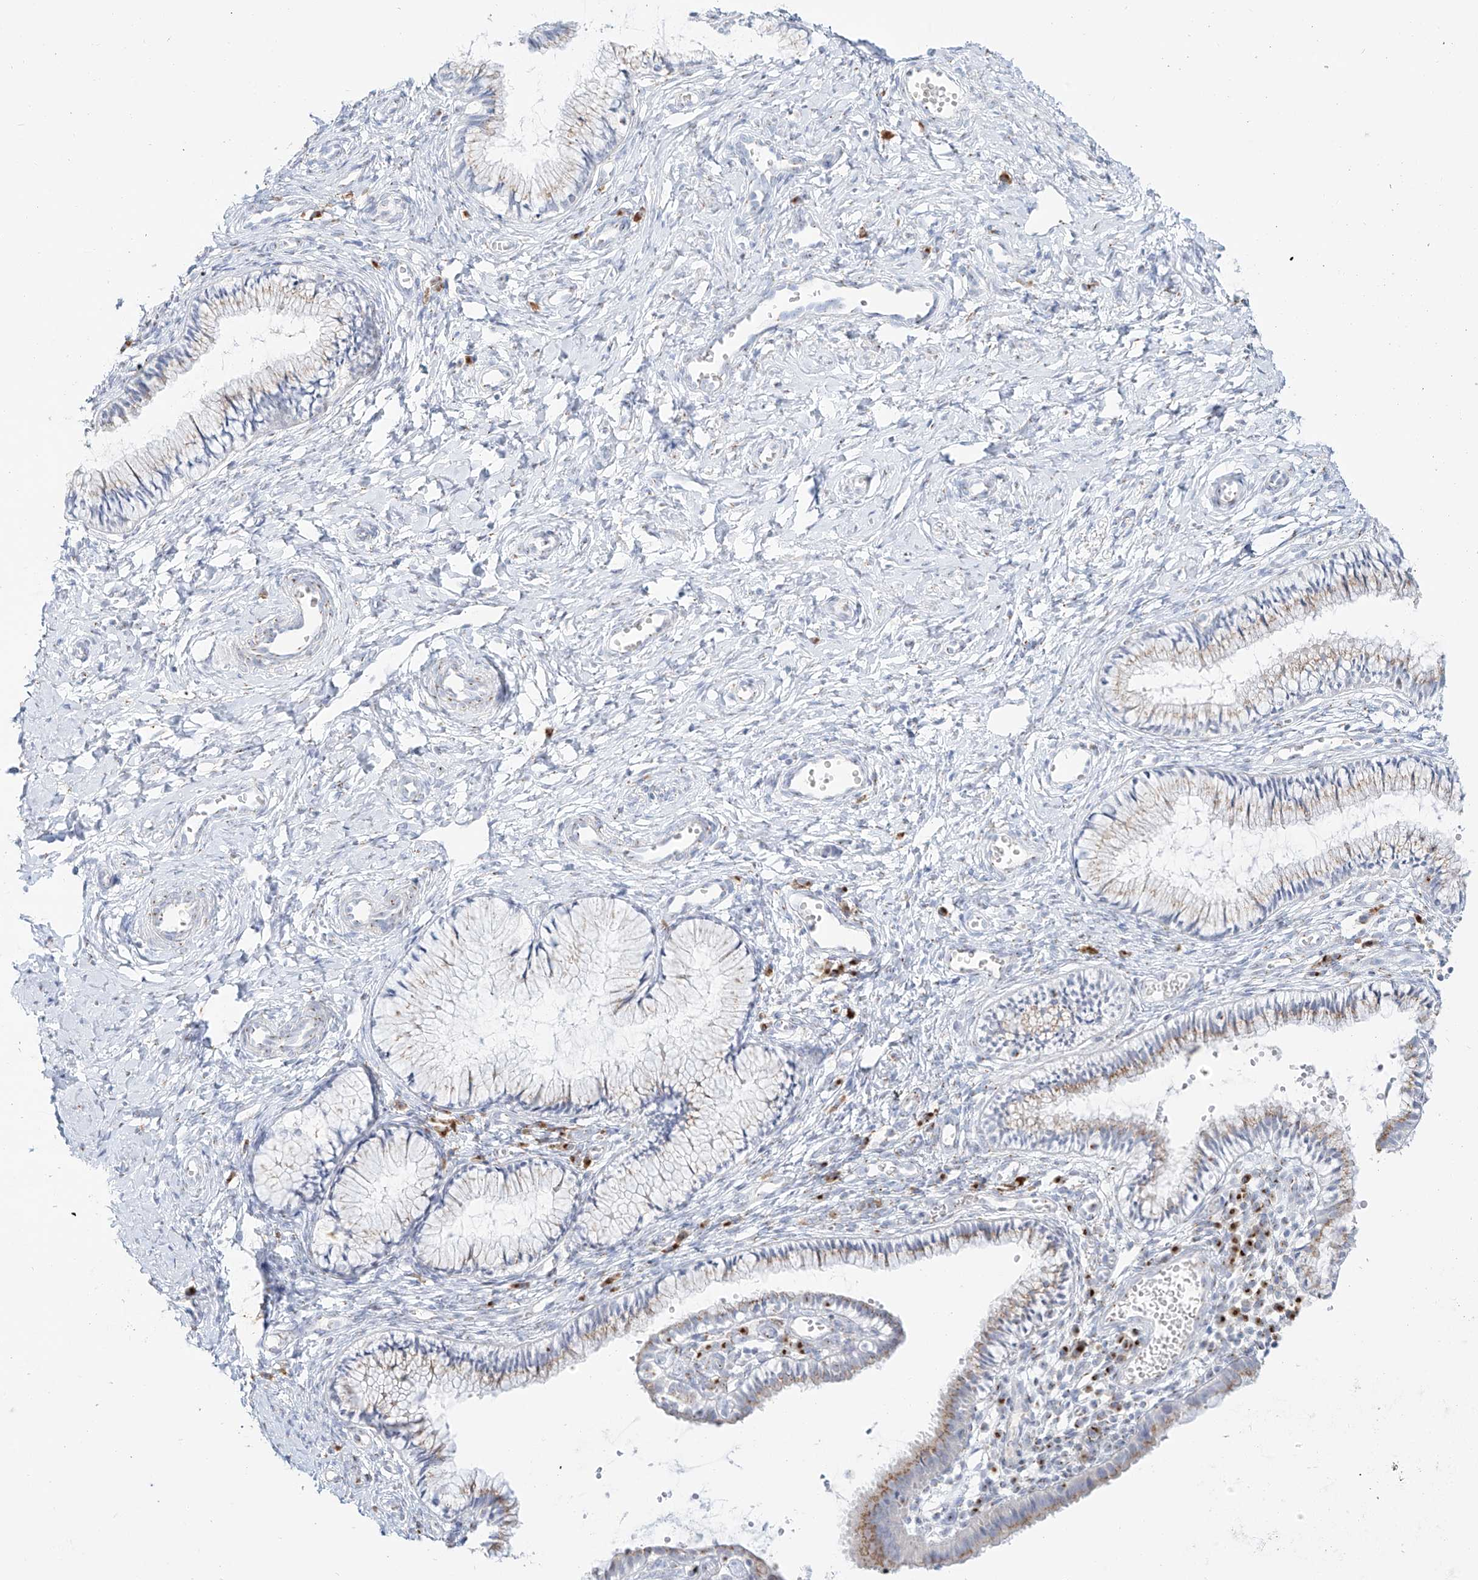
{"staining": {"intensity": "moderate", "quantity": "<25%", "location": "cytoplasmic/membranous"}, "tissue": "cervix", "cell_type": "Glandular cells", "image_type": "normal", "snomed": [{"axis": "morphology", "description": "Normal tissue, NOS"}, {"axis": "topography", "description": "Cervix"}], "caption": "The immunohistochemical stain labels moderate cytoplasmic/membranous expression in glandular cells of unremarkable cervix. (DAB (3,3'-diaminobenzidine) = brown stain, brightfield microscopy at high magnification).", "gene": "BSDC1", "patient": {"sex": "female", "age": 27}}